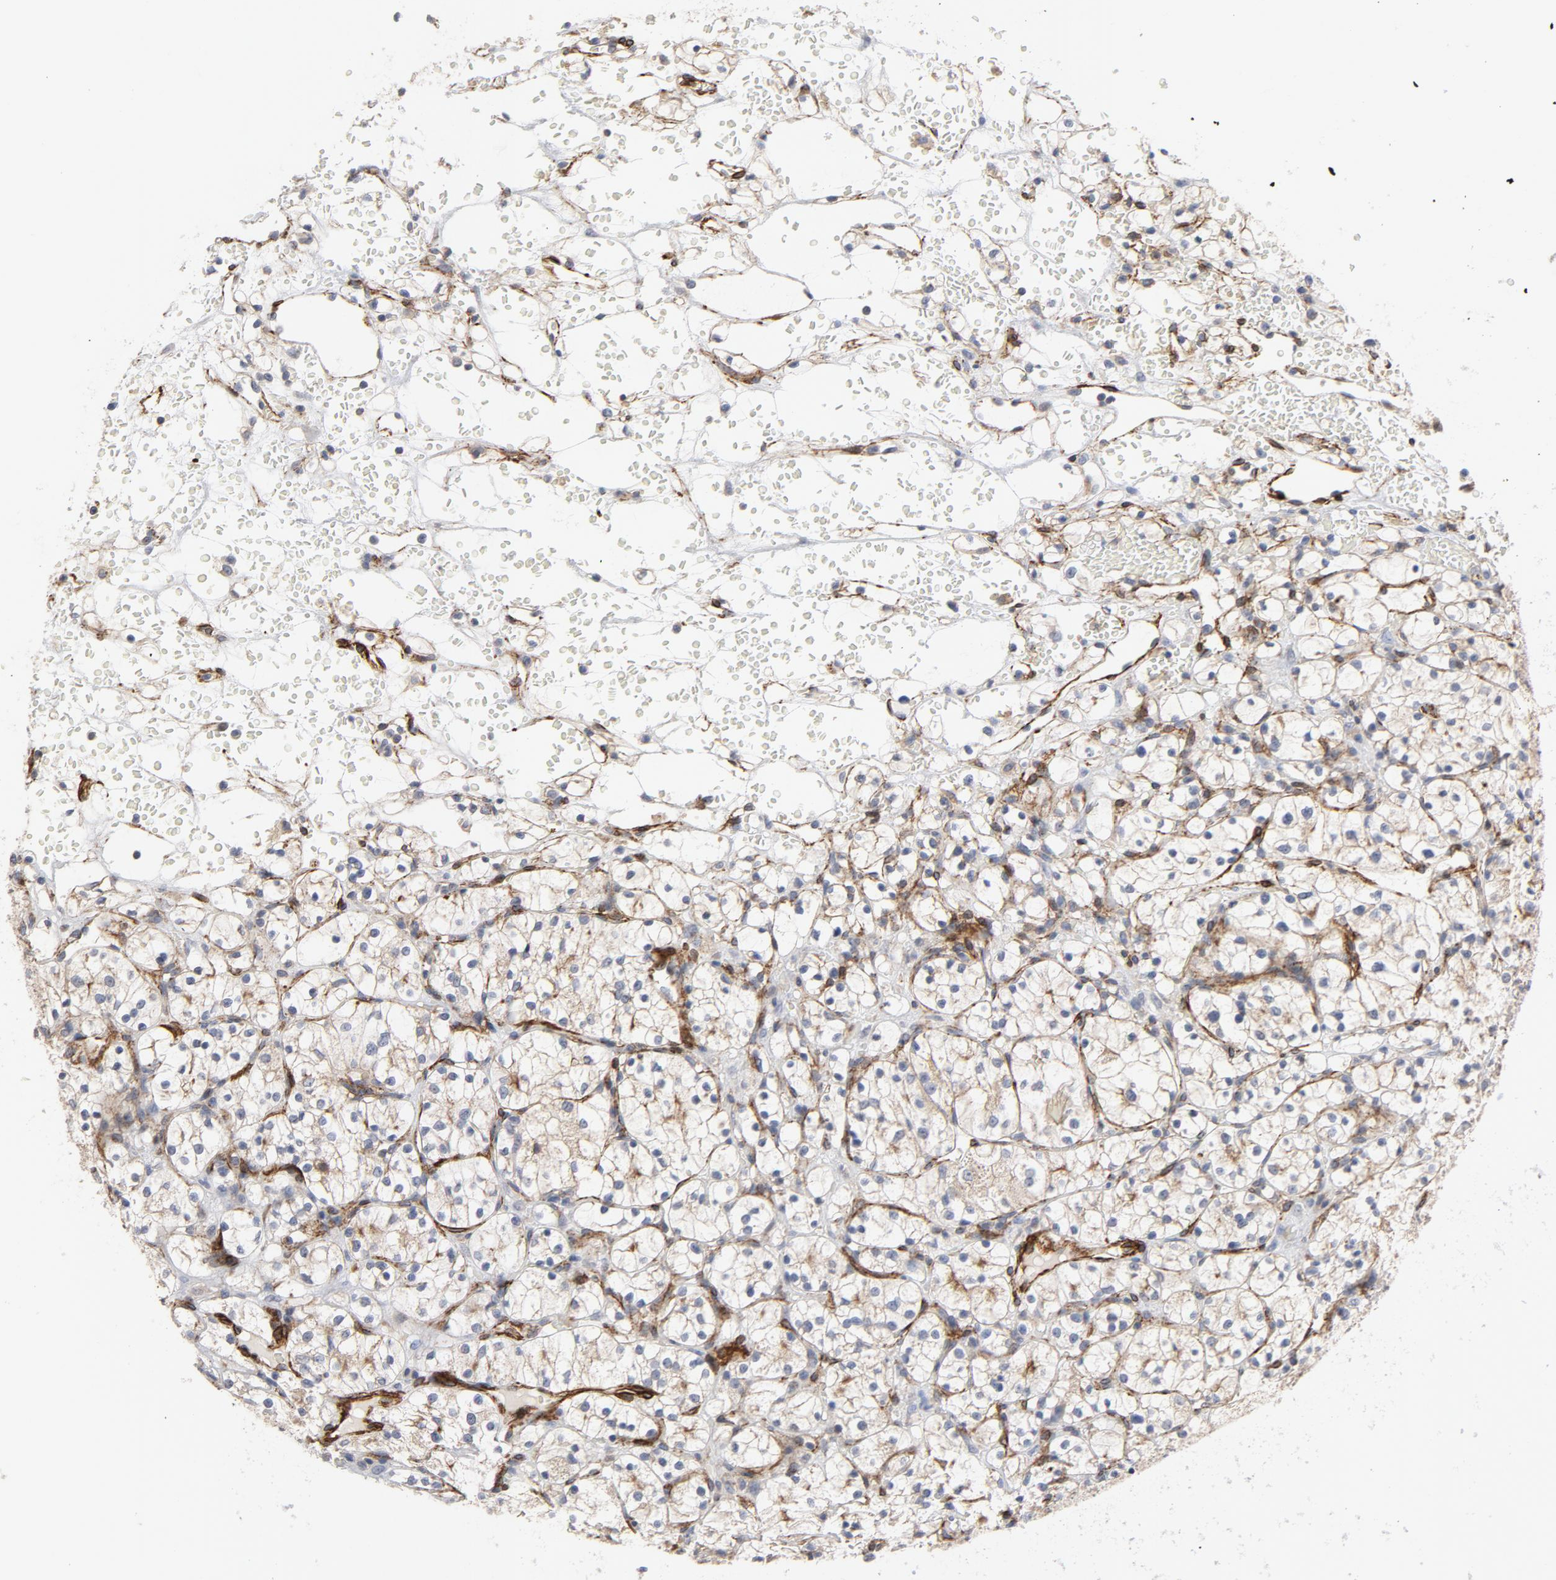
{"staining": {"intensity": "negative", "quantity": "none", "location": "none"}, "tissue": "renal cancer", "cell_type": "Tumor cells", "image_type": "cancer", "snomed": [{"axis": "morphology", "description": "Adenocarcinoma, NOS"}, {"axis": "topography", "description": "Kidney"}], "caption": "This is an IHC image of renal cancer (adenocarcinoma). There is no positivity in tumor cells.", "gene": "GNG2", "patient": {"sex": "female", "age": 60}}